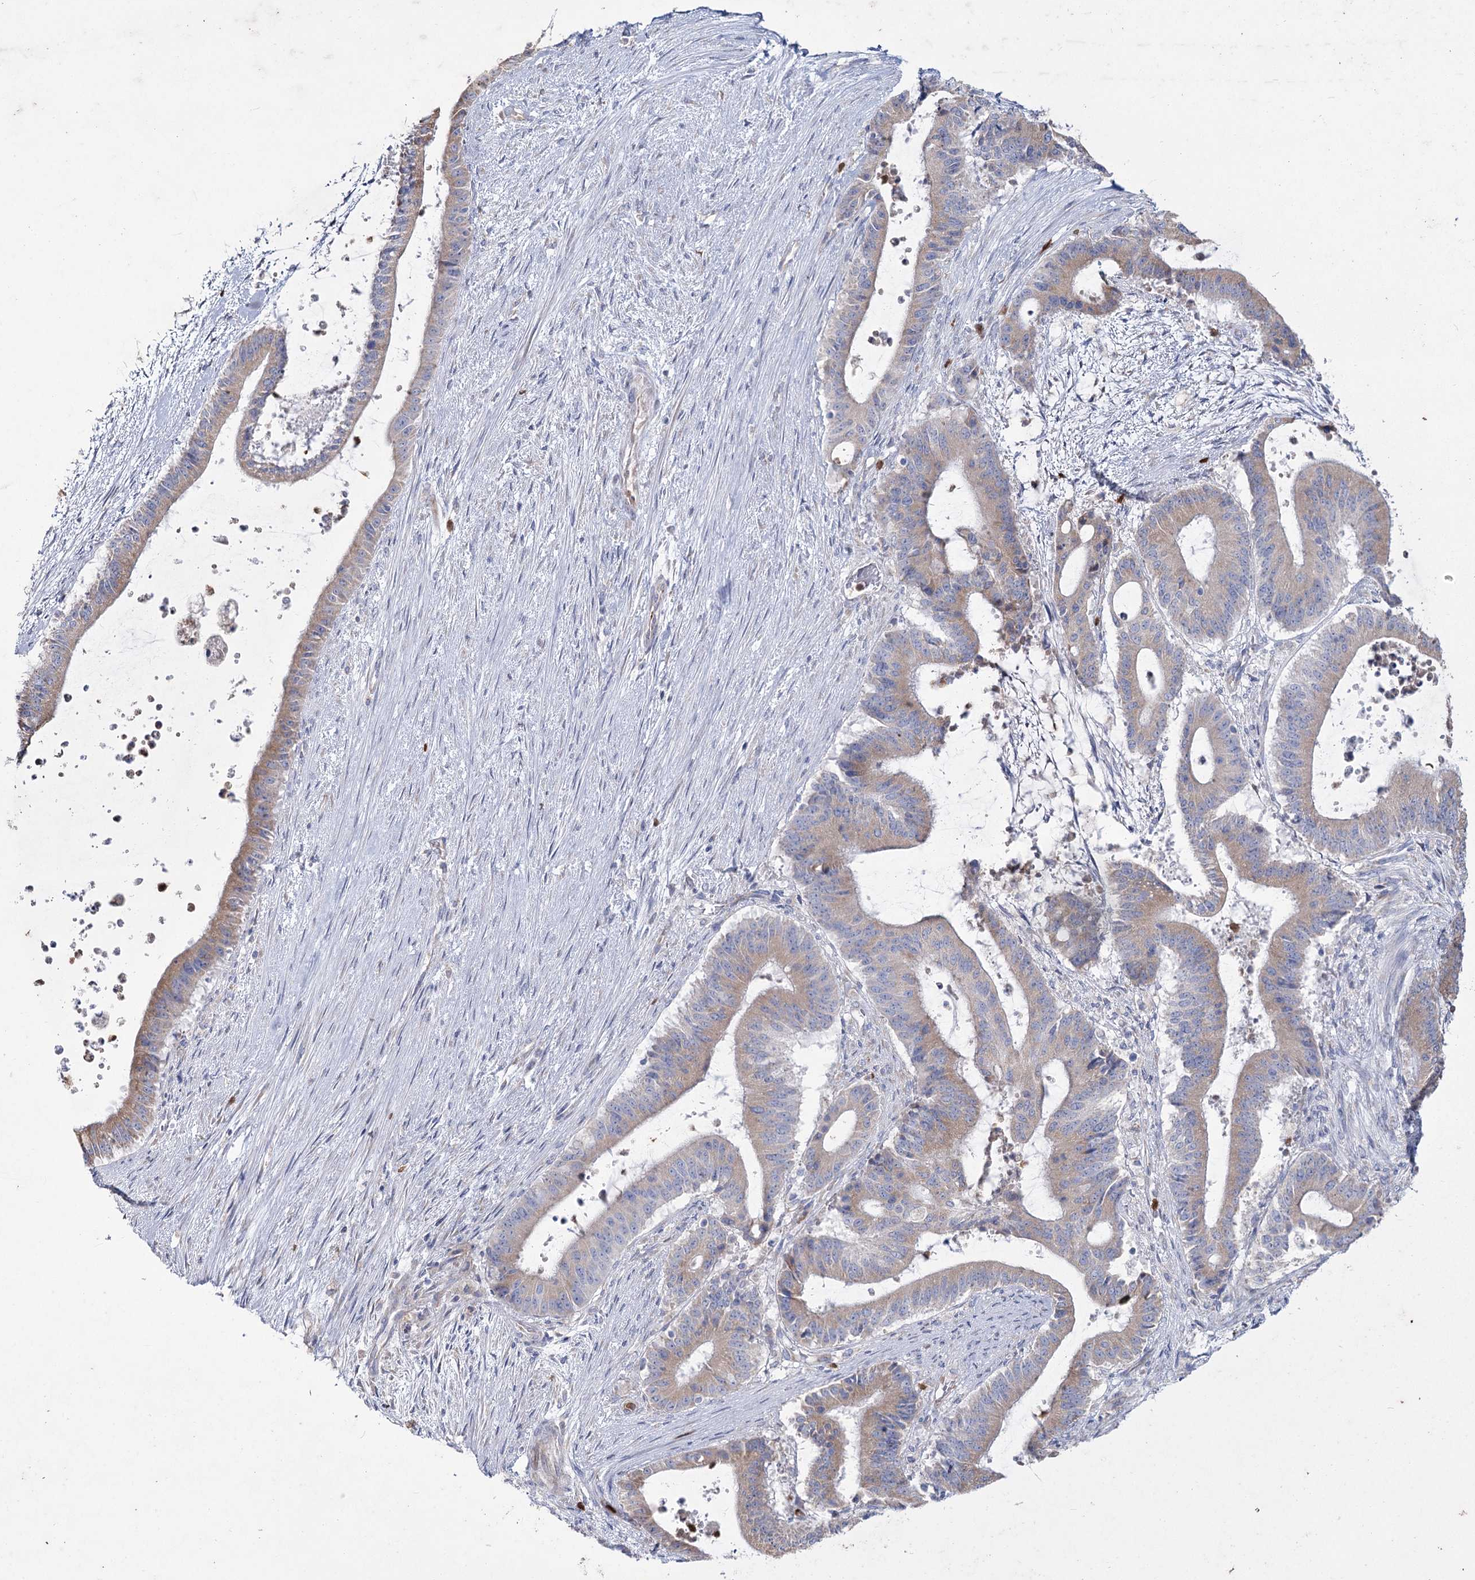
{"staining": {"intensity": "weak", "quantity": ">75%", "location": "cytoplasmic/membranous"}, "tissue": "liver cancer", "cell_type": "Tumor cells", "image_type": "cancer", "snomed": [{"axis": "morphology", "description": "Normal tissue, NOS"}, {"axis": "morphology", "description": "Cholangiocarcinoma"}, {"axis": "topography", "description": "Liver"}, {"axis": "topography", "description": "Peripheral nerve tissue"}], "caption": "A low amount of weak cytoplasmic/membranous staining is present in approximately >75% of tumor cells in liver cancer tissue.", "gene": "NIPAL4", "patient": {"sex": "female", "age": 73}}